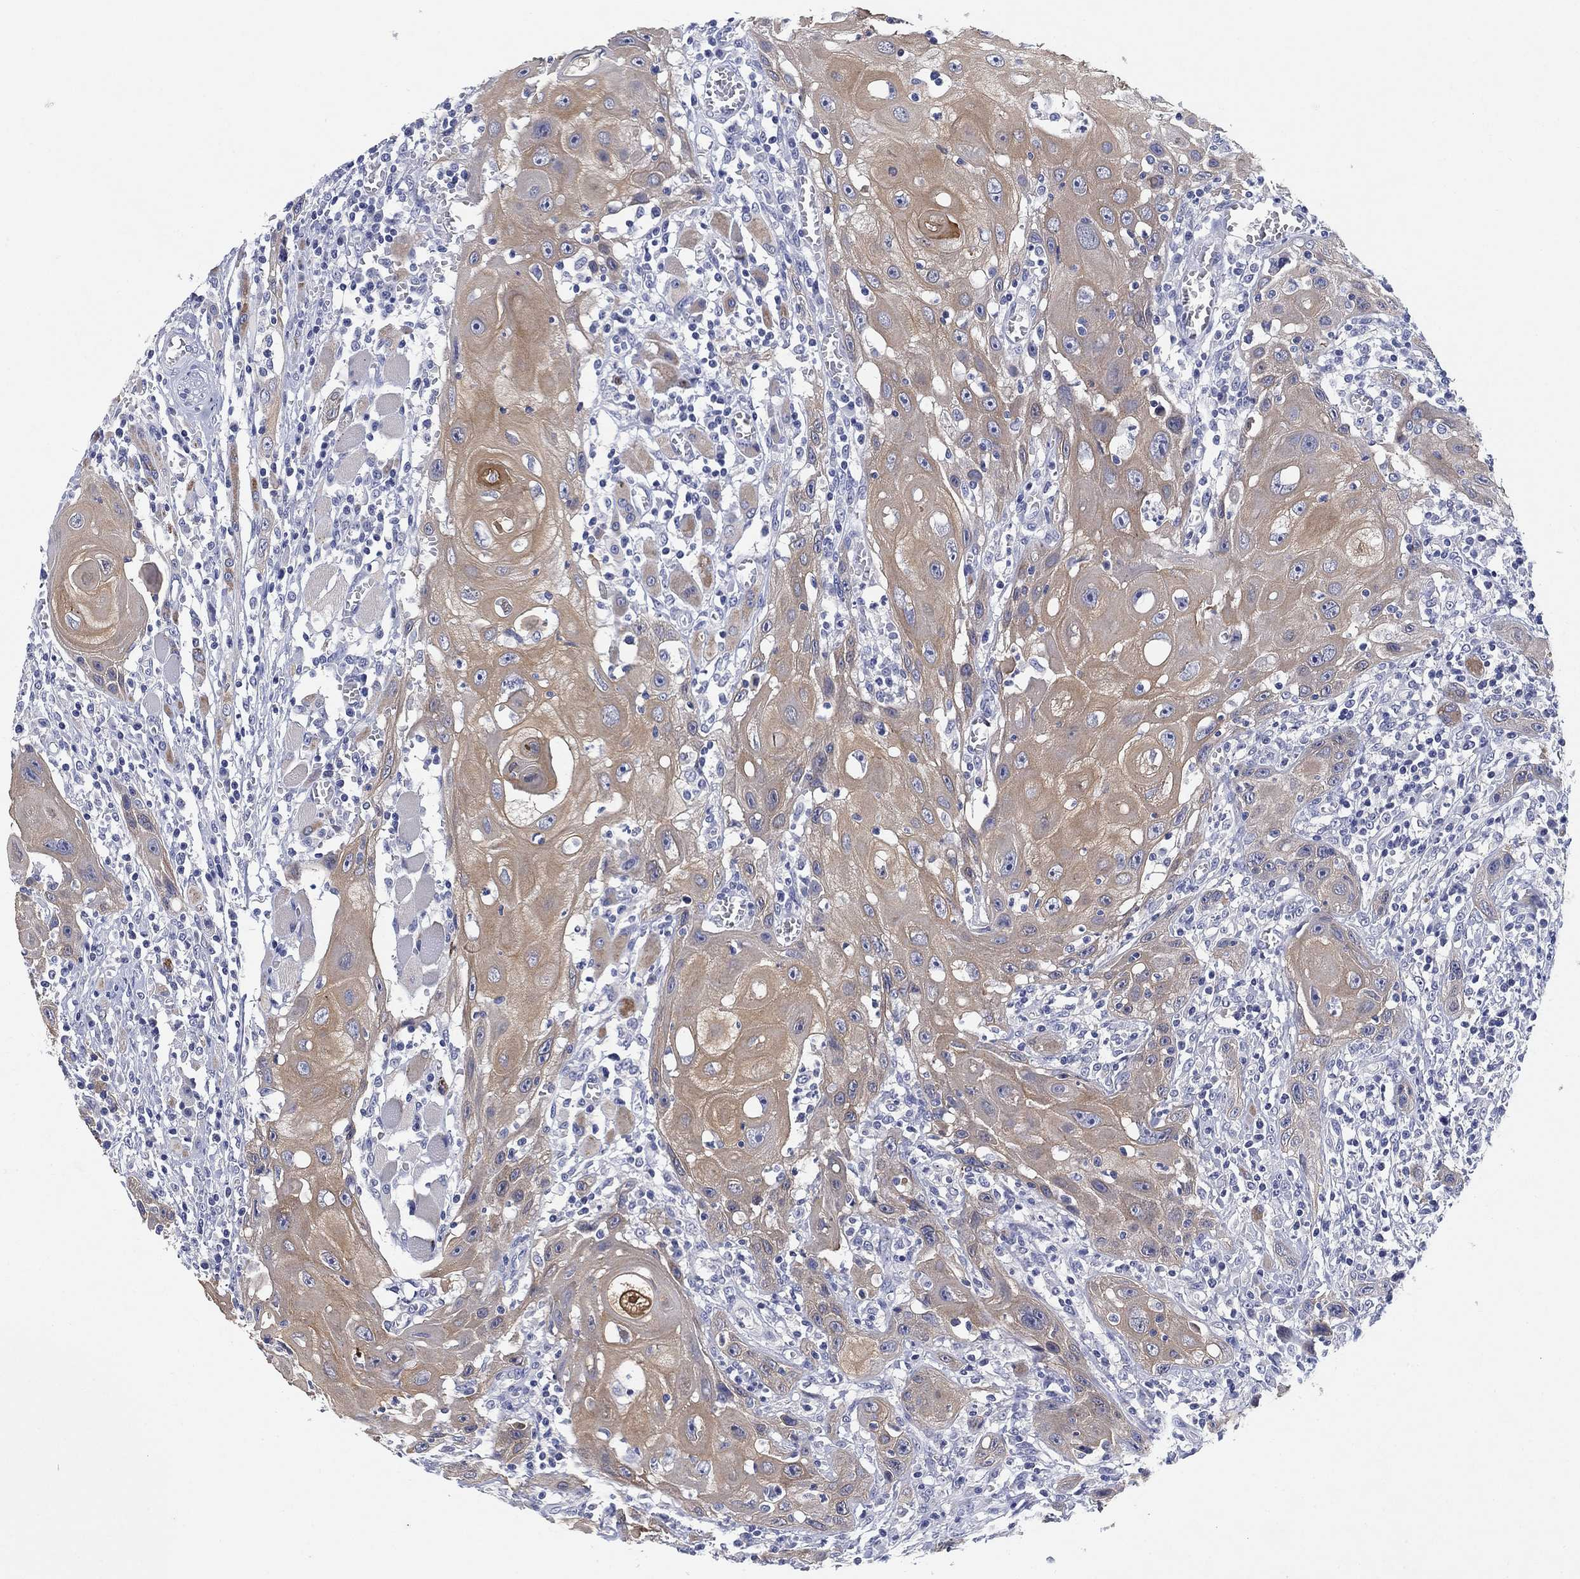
{"staining": {"intensity": "weak", "quantity": ">75%", "location": "cytoplasmic/membranous"}, "tissue": "head and neck cancer", "cell_type": "Tumor cells", "image_type": "cancer", "snomed": [{"axis": "morphology", "description": "Normal tissue, NOS"}, {"axis": "morphology", "description": "Squamous cell carcinoma, NOS"}, {"axis": "topography", "description": "Oral tissue"}, {"axis": "topography", "description": "Head-Neck"}], "caption": "Weak cytoplasmic/membranous positivity is appreciated in approximately >75% of tumor cells in head and neck squamous cell carcinoma.", "gene": "CLUL1", "patient": {"sex": "male", "age": 71}}